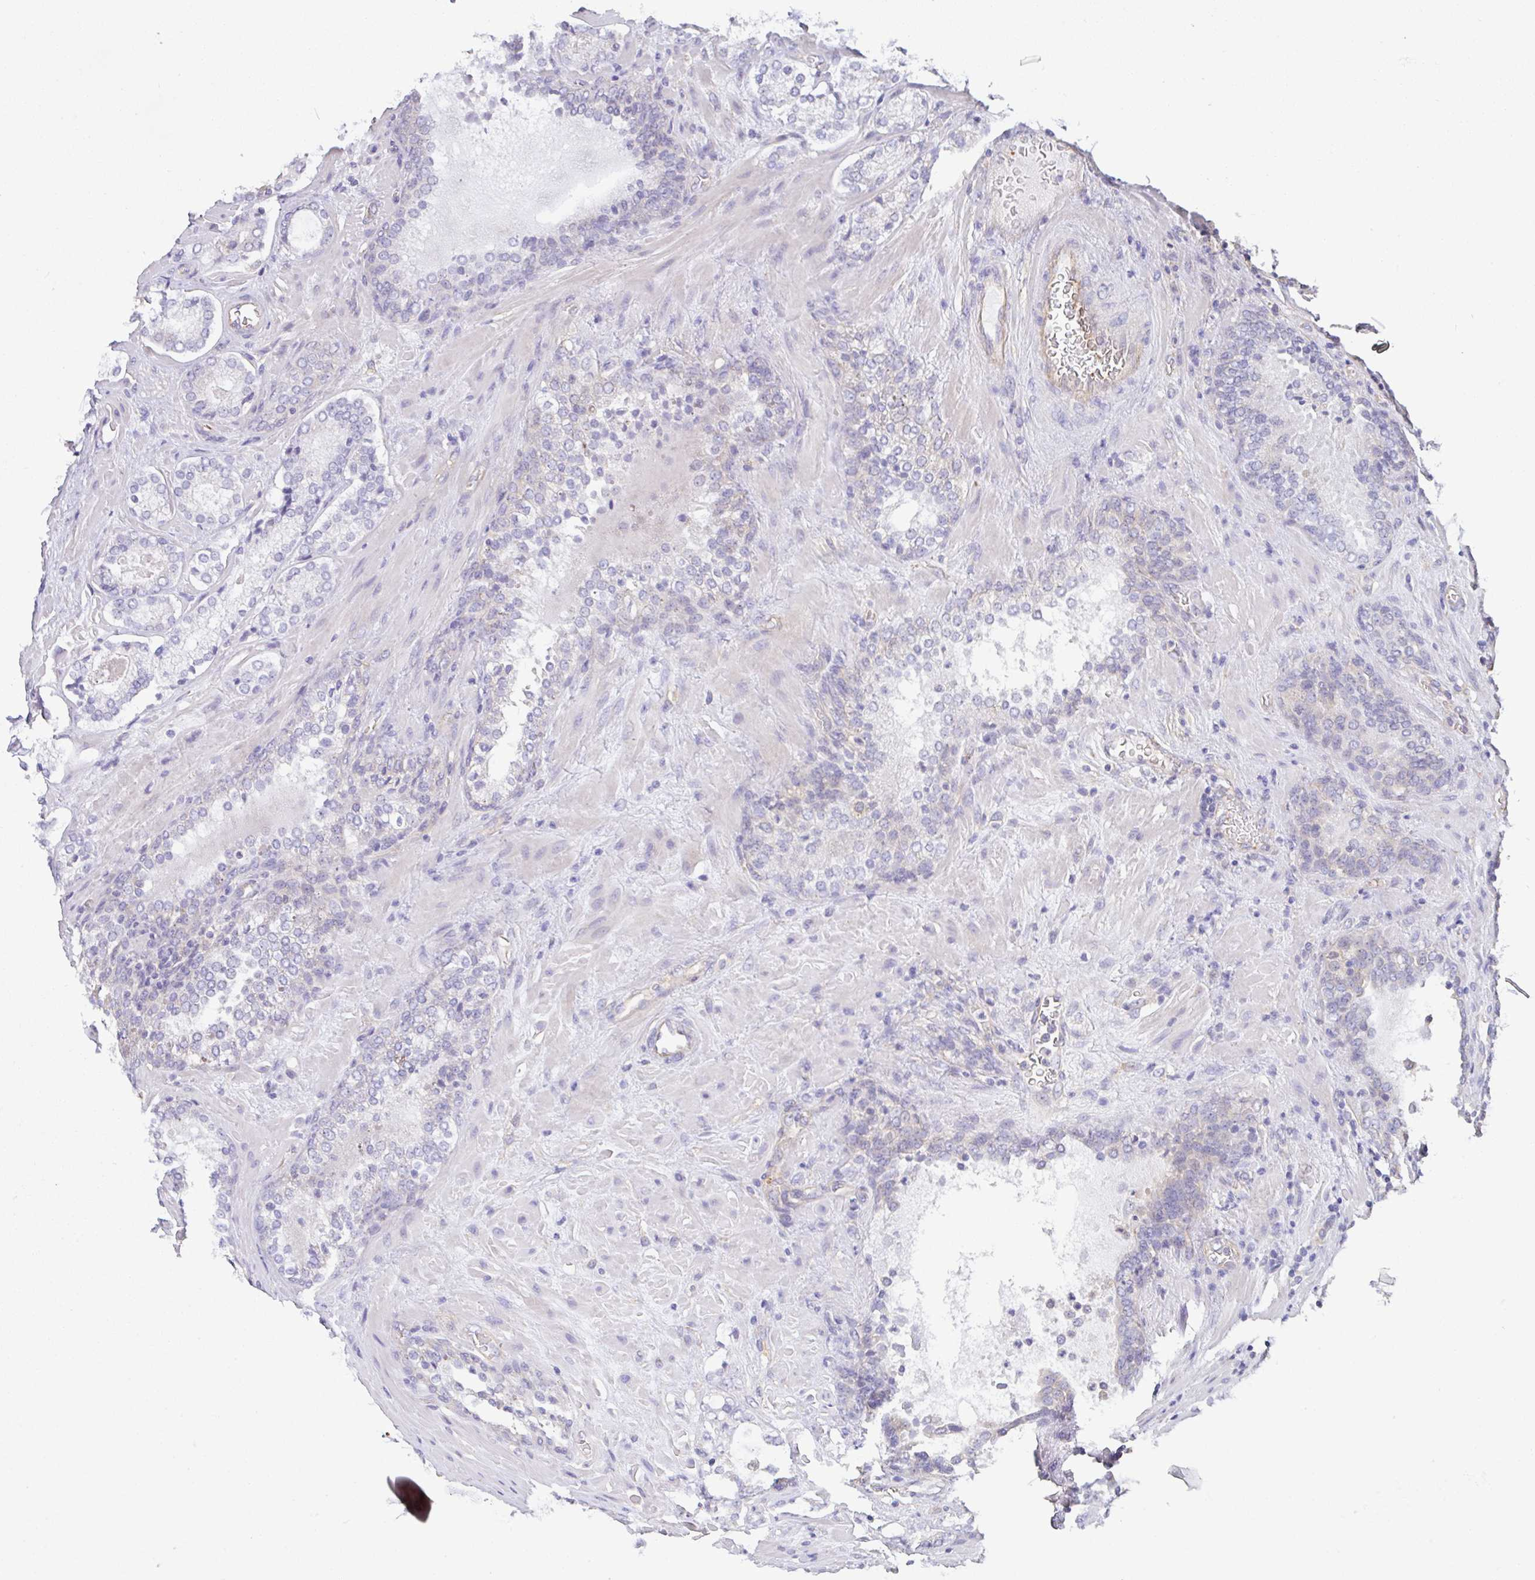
{"staining": {"intensity": "negative", "quantity": "none", "location": "none"}, "tissue": "prostate cancer", "cell_type": "Tumor cells", "image_type": "cancer", "snomed": [{"axis": "morphology", "description": "Adenocarcinoma, Low grade"}, {"axis": "topography", "description": "Prostate"}], "caption": "Immunohistochemistry (IHC) image of neoplastic tissue: human prostate low-grade adenocarcinoma stained with DAB exhibits no significant protein positivity in tumor cells. The staining was performed using DAB to visualize the protein expression in brown, while the nuclei were stained in blue with hematoxylin (Magnification: 20x).", "gene": "PLCD4", "patient": {"sex": "male", "age": 62}}